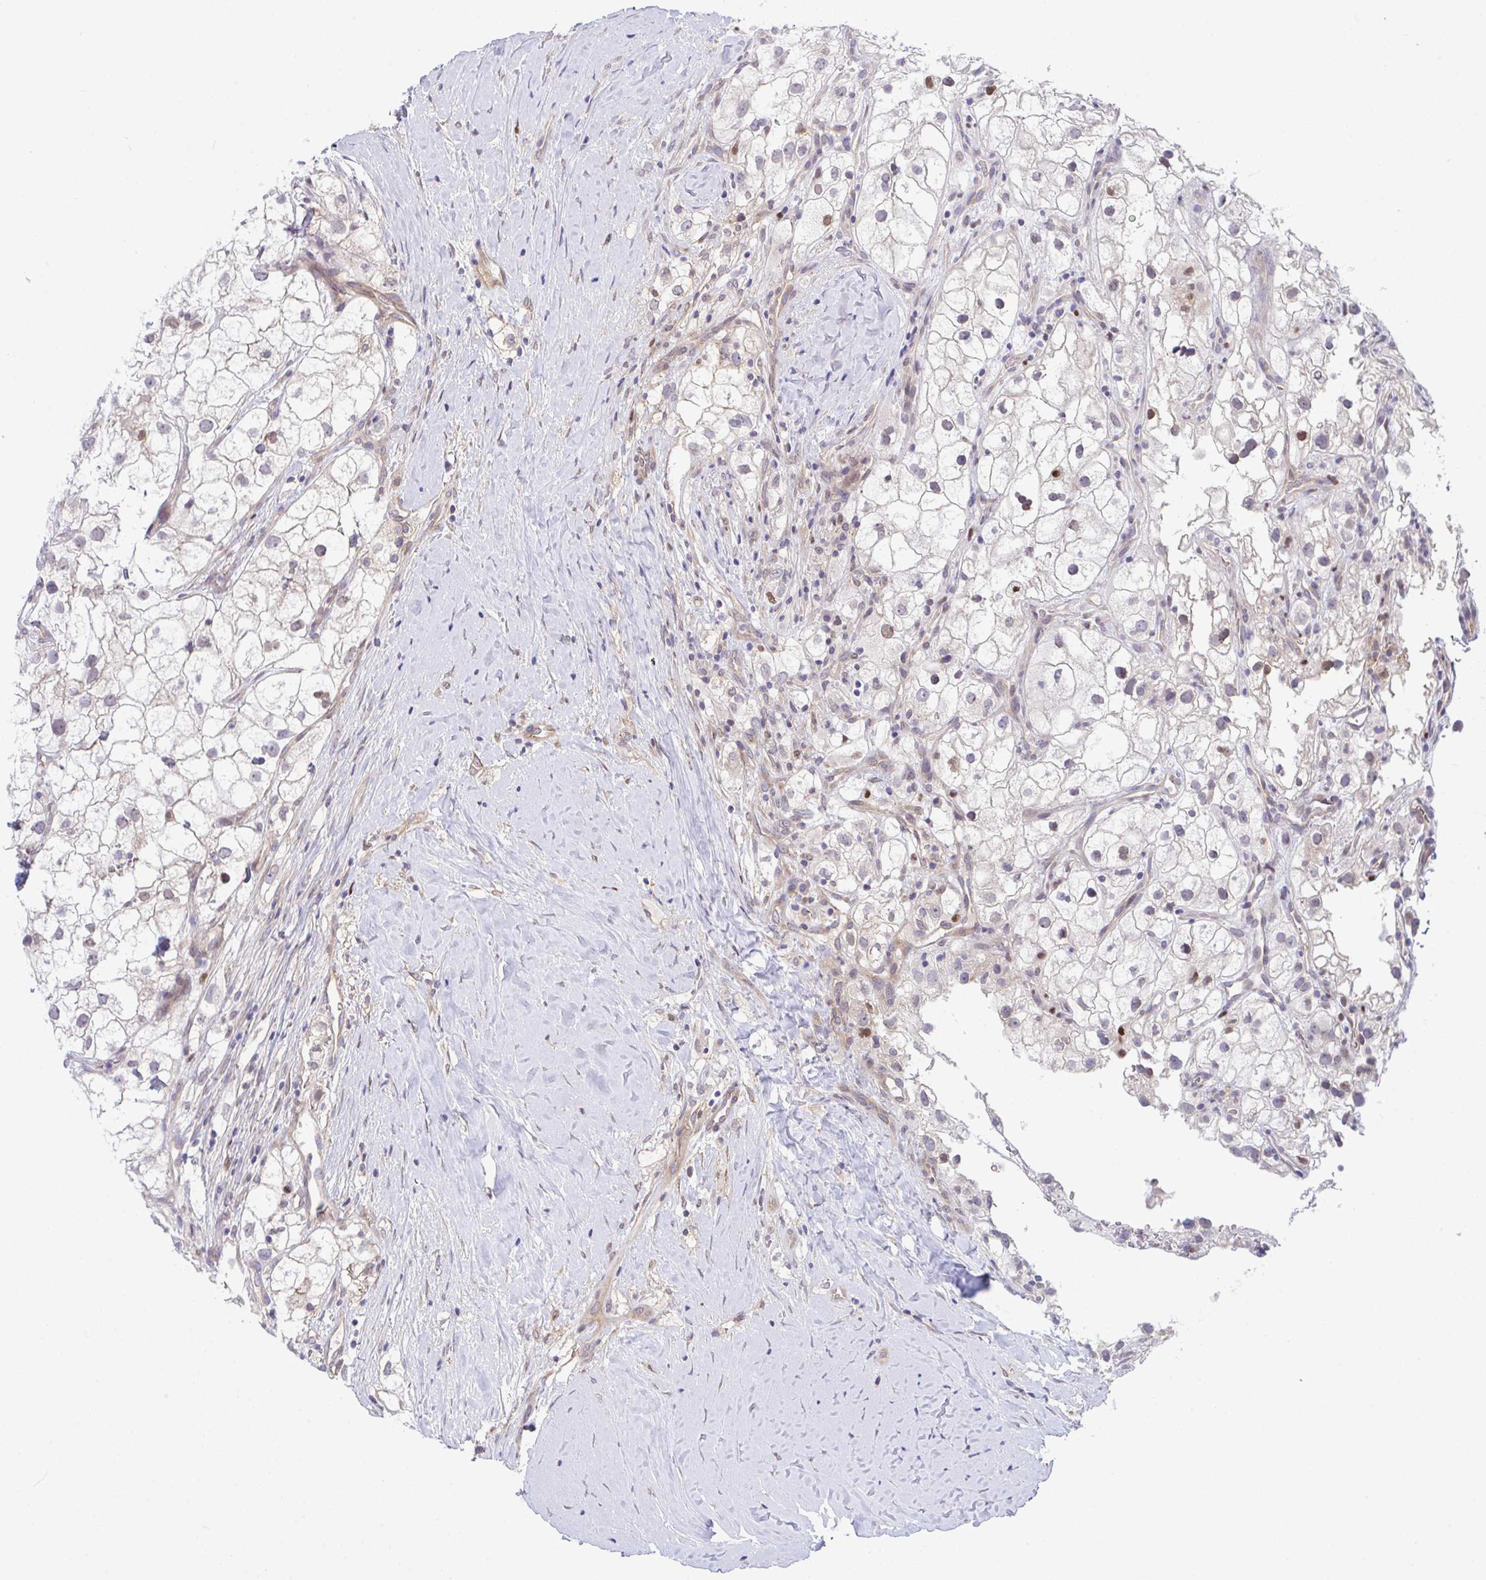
{"staining": {"intensity": "negative", "quantity": "none", "location": "none"}, "tissue": "renal cancer", "cell_type": "Tumor cells", "image_type": "cancer", "snomed": [{"axis": "morphology", "description": "Adenocarcinoma, NOS"}, {"axis": "topography", "description": "Kidney"}], "caption": "A photomicrograph of human renal adenocarcinoma is negative for staining in tumor cells.", "gene": "ZBED3", "patient": {"sex": "male", "age": 59}}